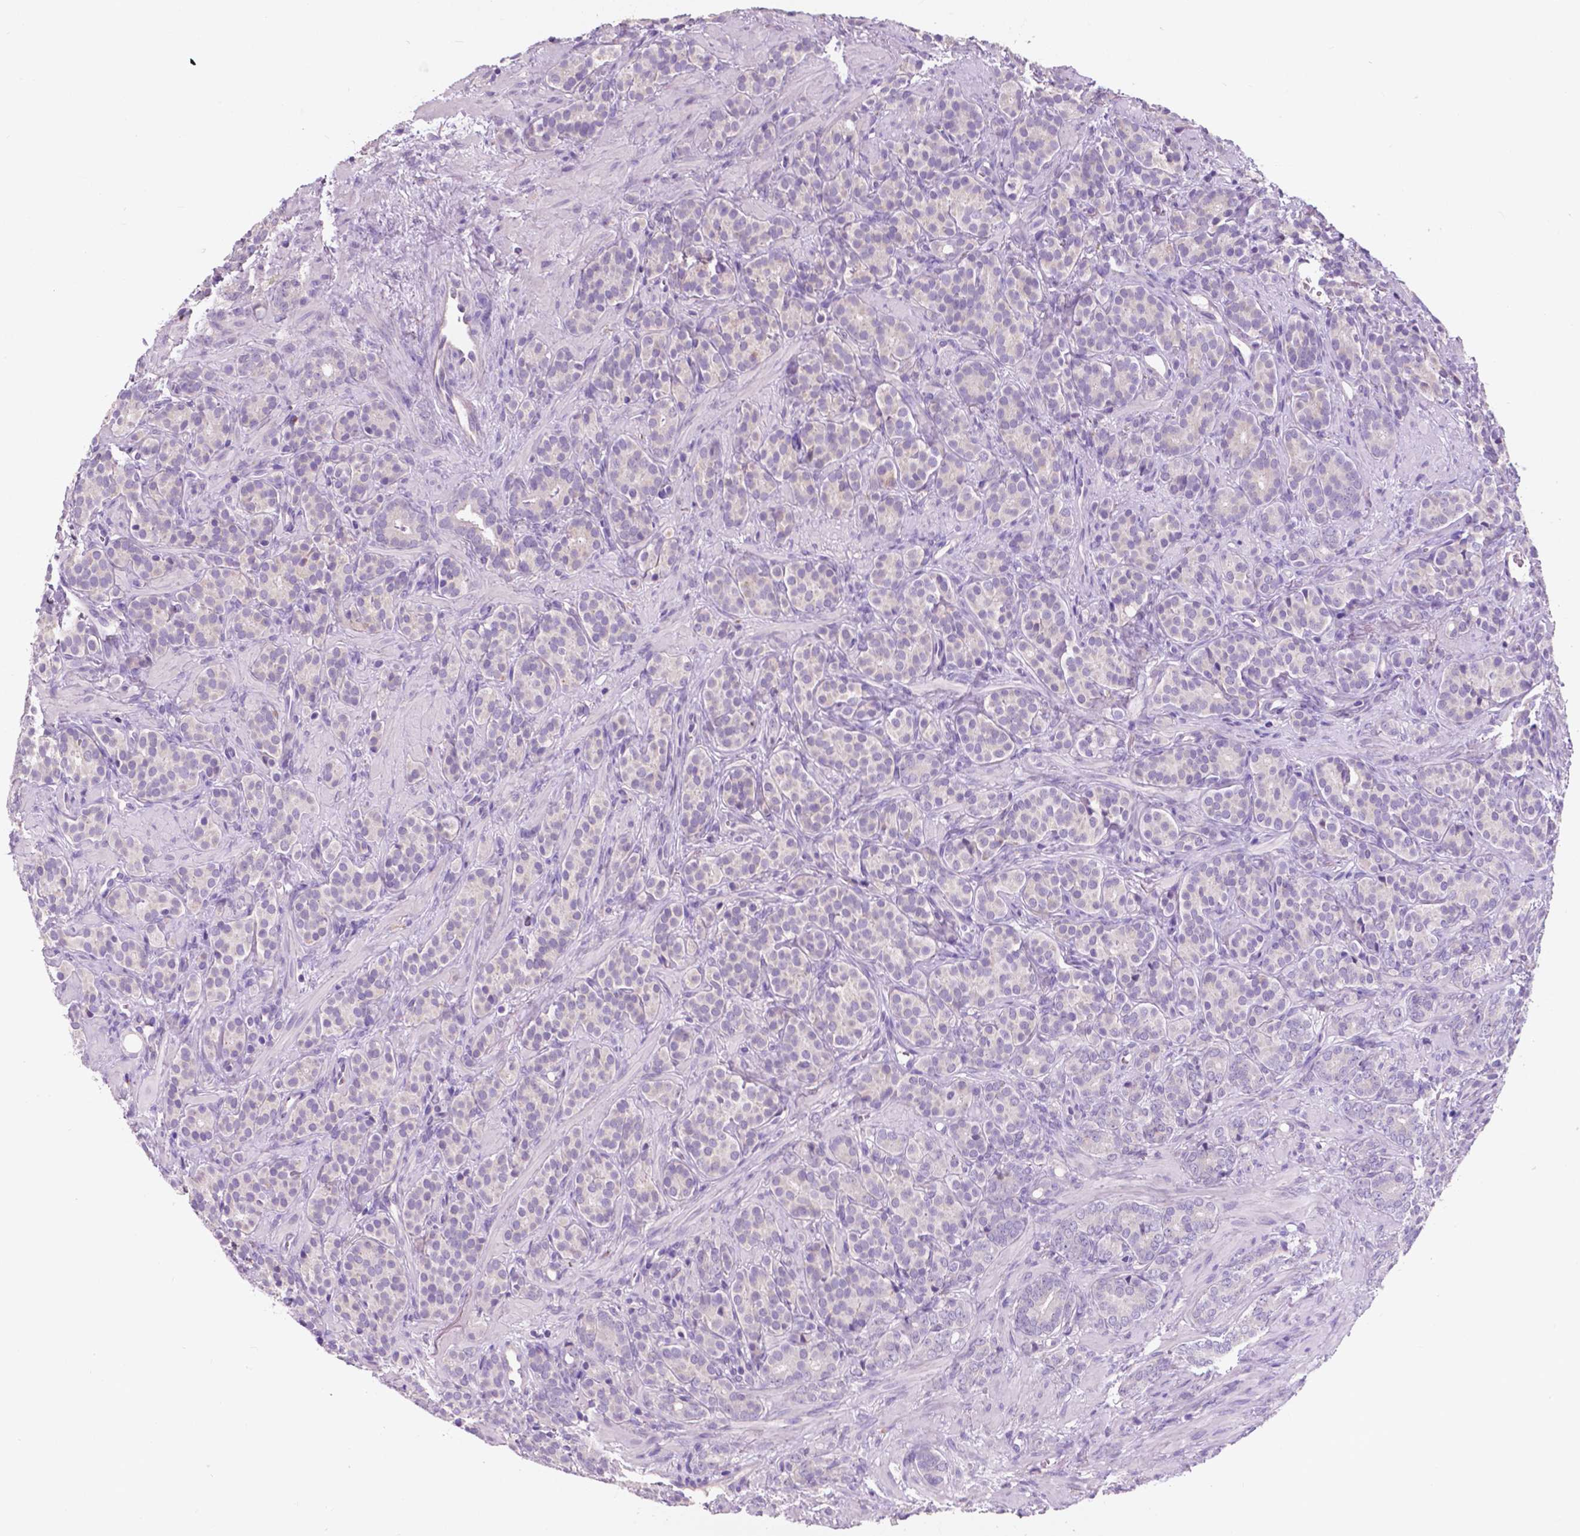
{"staining": {"intensity": "negative", "quantity": "none", "location": "none"}, "tissue": "prostate cancer", "cell_type": "Tumor cells", "image_type": "cancer", "snomed": [{"axis": "morphology", "description": "Adenocarcinoma, High grade"}, {"axis": "topography", "description": "Prostate"}], "caption": "High magnification brightfield microscopy of prostate cancer stained with DAB (brown) and counterstained with hematoxylin (blue): tumor cells show no significant expression.", "gene": "IREB2", "patient": {"sex": "male", "age": 84}}